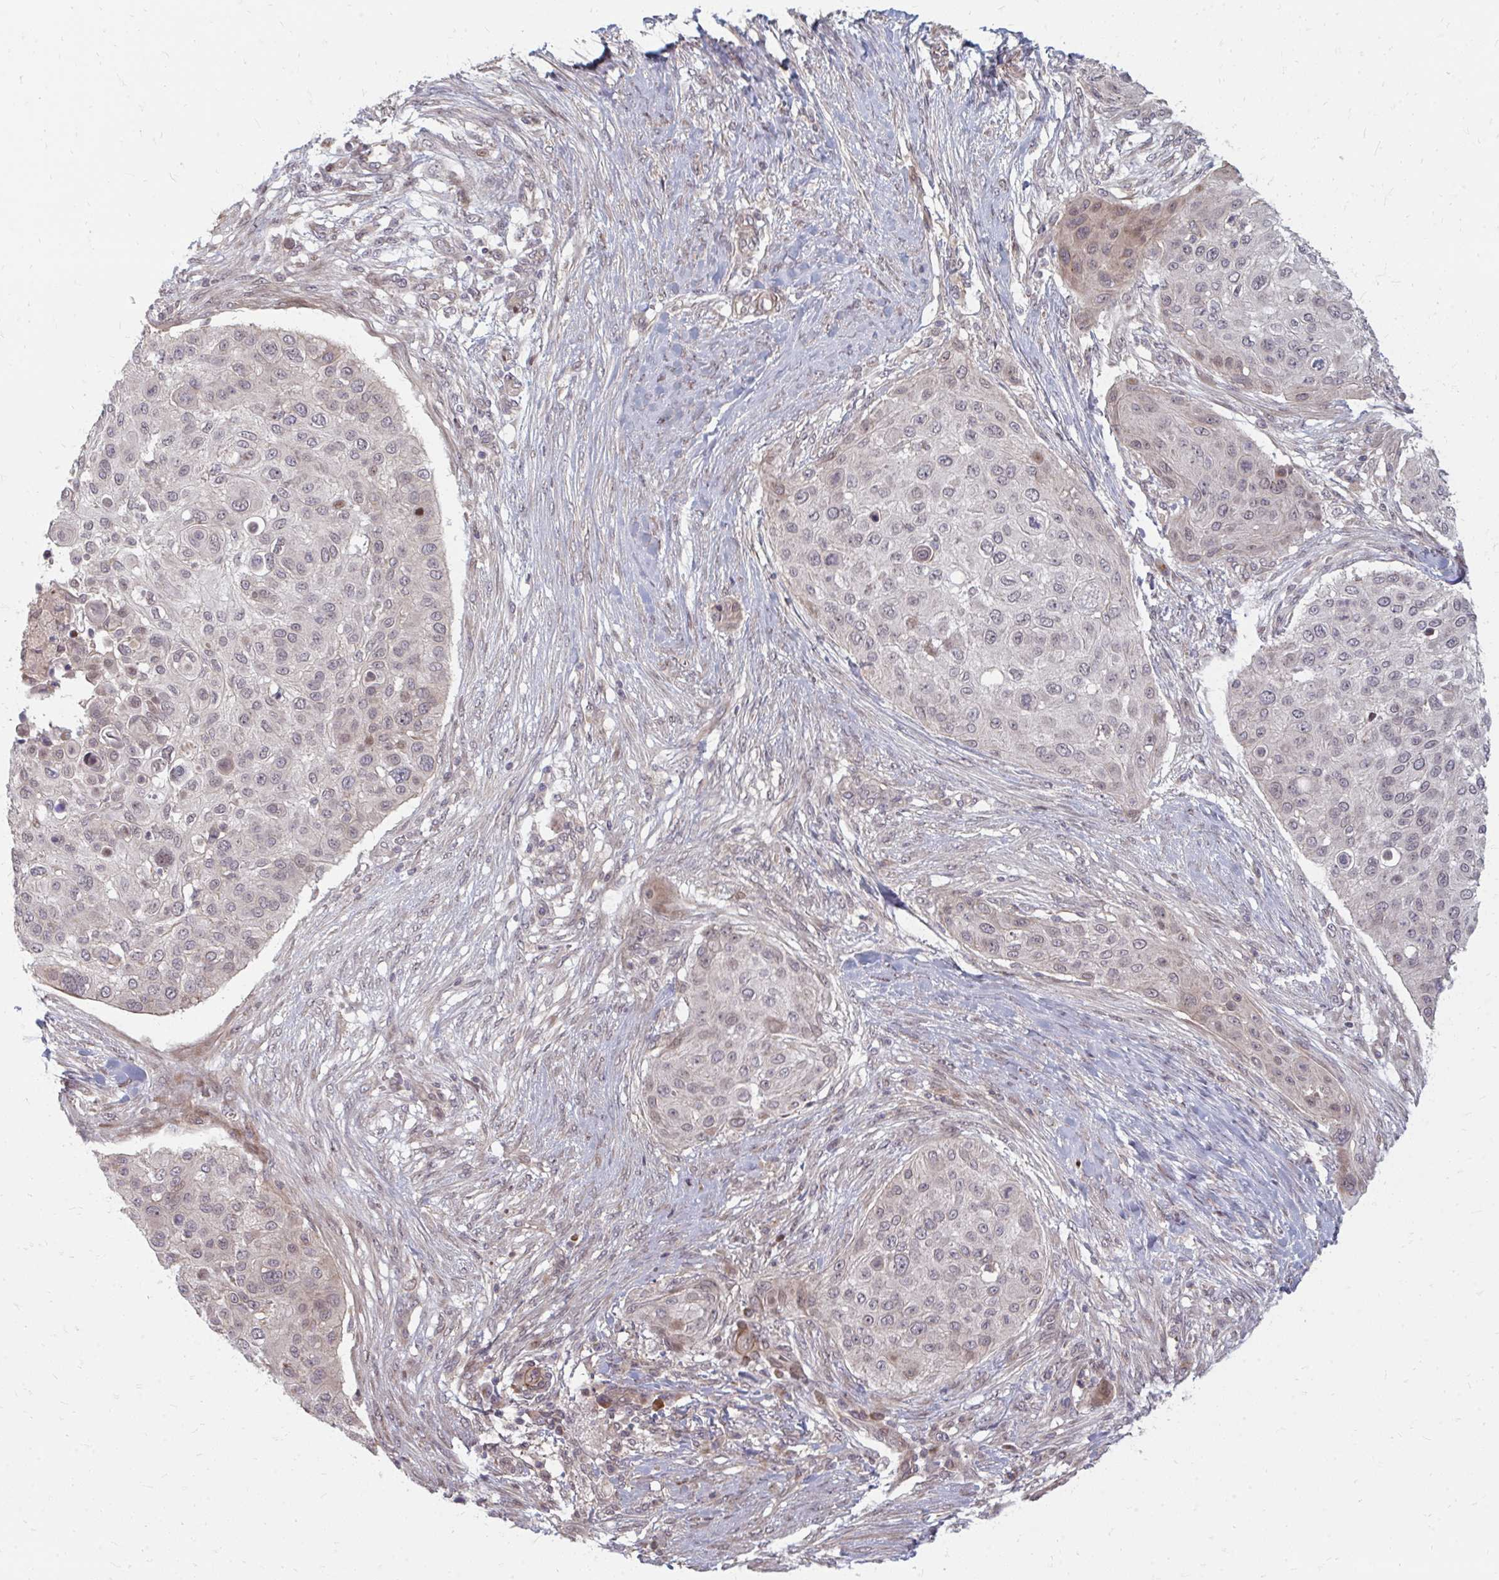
{"staining": {"intensity": "weak", "quantity": "25%-75%", "location": "cytoplasmic/membranous"}, "tissue": "skin cancer", "cell_type": "Tumor cells", "image_type": "cancer", "snomed": [{"axis": "morphology", "description": "Squamous cell carcinoma, NOS"}, {"axis": "topography", "description": "Skin"}], "caption": "Protein expression analysis of human skin cancer (squamous cell carcinoma) reveals weak cytoplasmic/membranous expression in approximately 25%-75% of tumor cells. The protein is stained brown, and the nuclei are stained in blue (DAB (3,3'-diaminobenzidine) IHC with brightfield microscopy, high magnification).", "gene": "ZNF285", "patient": {"sex": "female", "age": 87}}